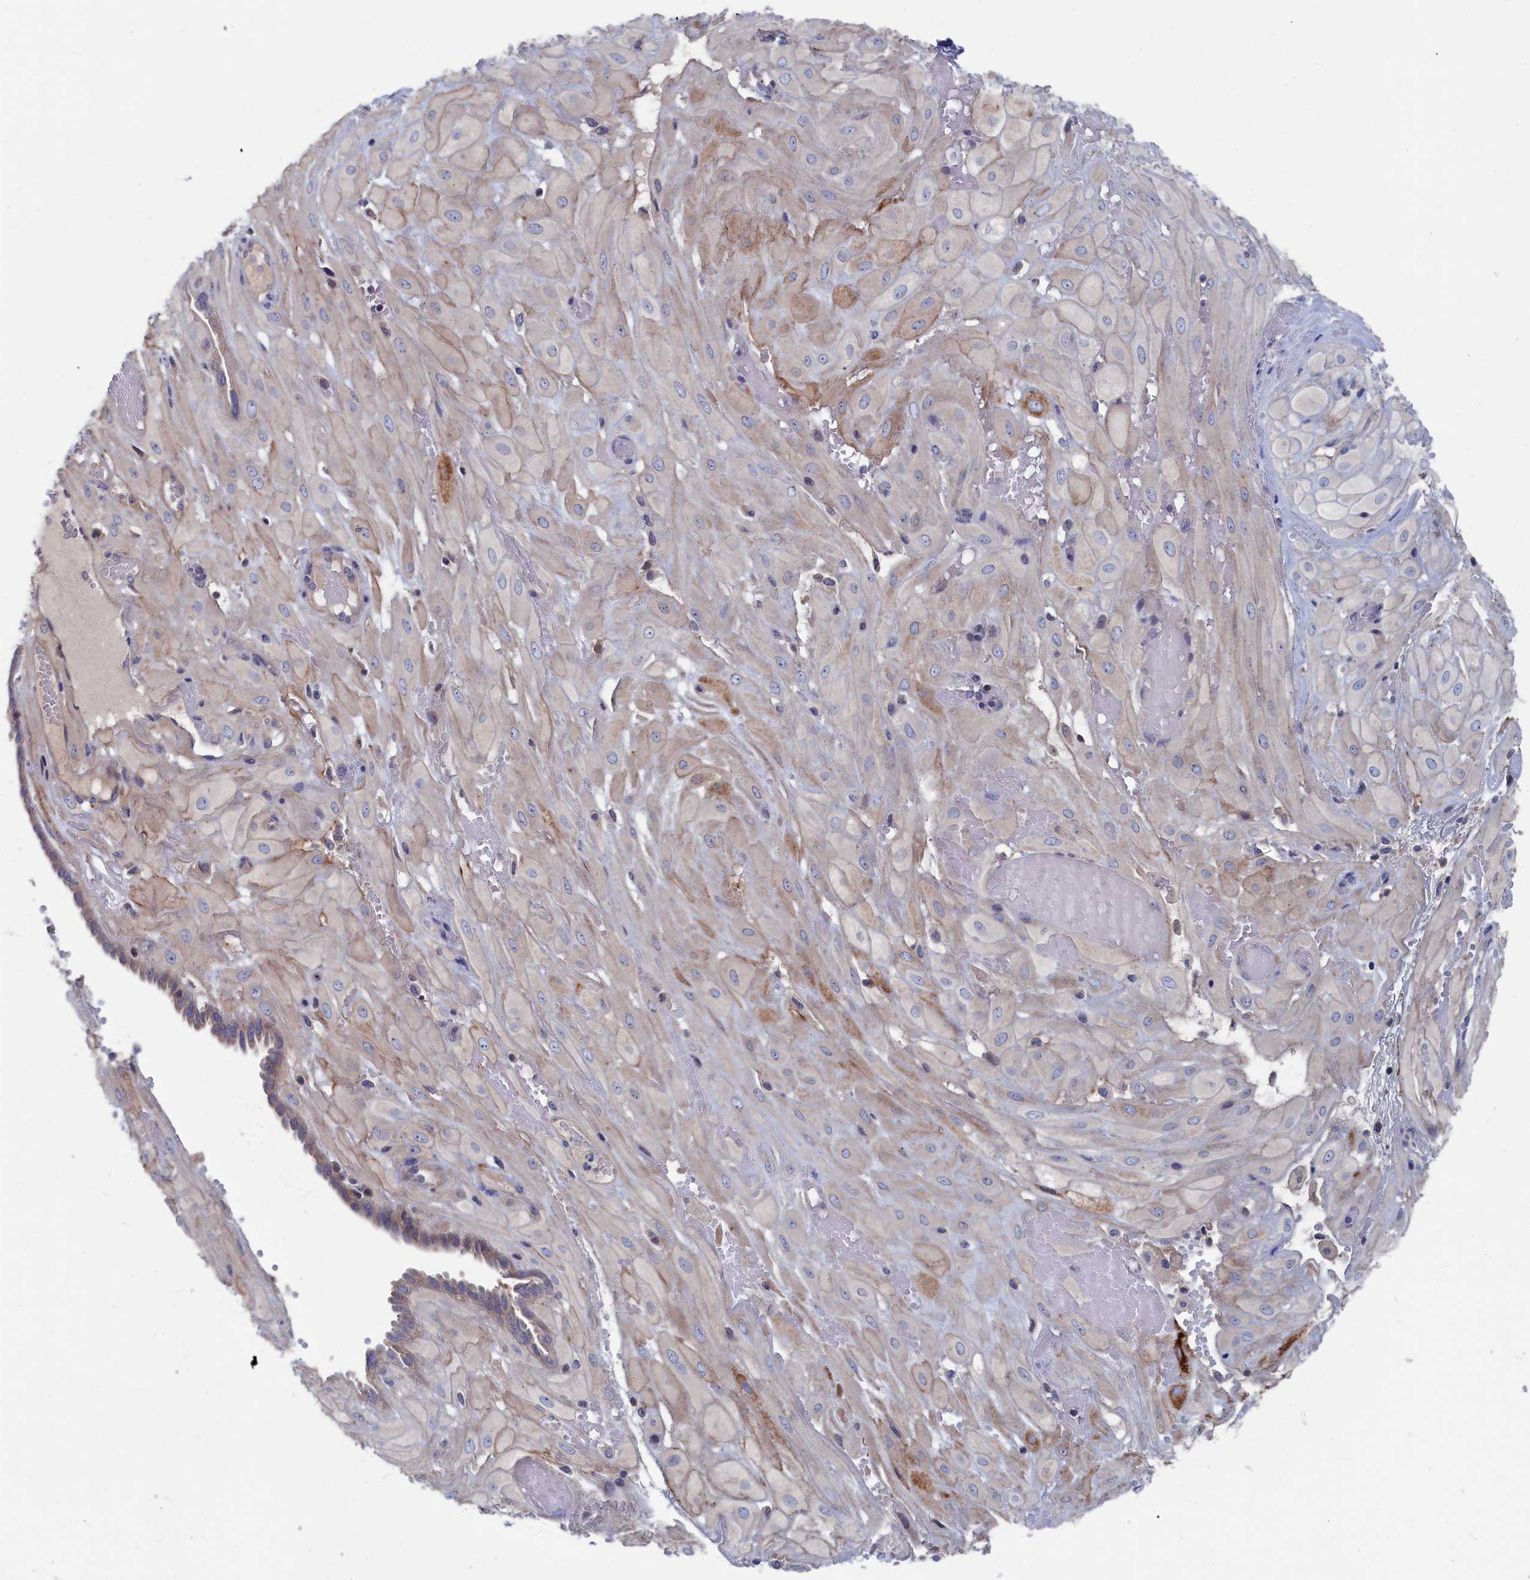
{"staining": {"intensity": "negative", "quantity": "none", "location": "none"}, "tissue": "cervical cancer", "cell_type": "Tumor cells", "image_type": "cancer", "snomed": [{"axis": "morphology", "description": "Squamous cell carcinoma, NOS"}, {"axis": "topography", "description": "Cervix"}], "caption": "The IHC micrograph has no significant expression in tumor cells of cervical squamous cell carcinoma tissue.", "gene": "CEND1", "patient": {"sex": "female", "age": 36}}